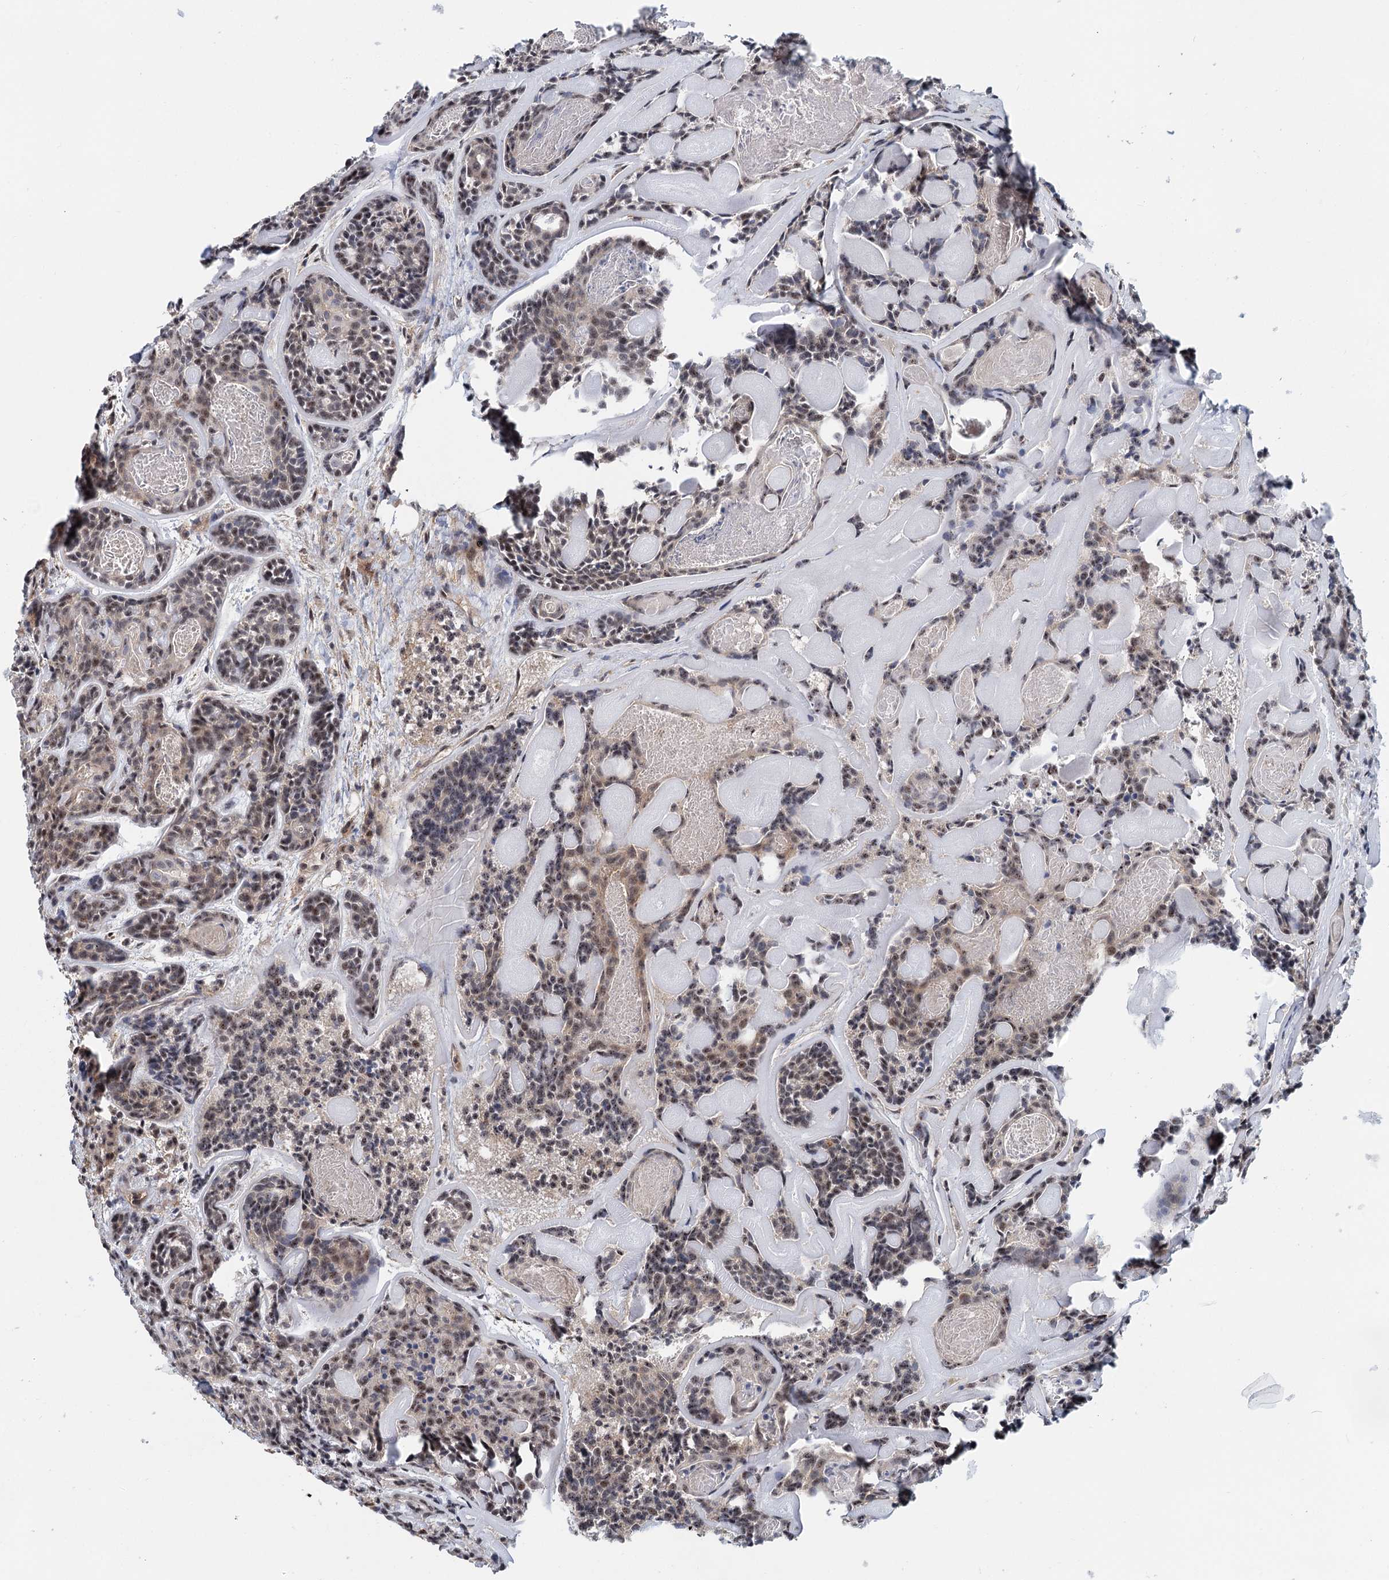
{"staining": {"intensity": "weak", "quantity": "25%-75%", "location": "nuclear"}, "tissue": "head and neck cancer", "cell_type": "Tumor cells", "image_type": "cancer", "snomed": [{"axis": "morphology", "description": "Adenocarcinoma, NOS"}, {"axis": "topography", "description": "Salivary gland"}, {"axis": "topography", "description": "Head-Neck"}], "caption": "Immunohistochemical staining of adenocarcinoma (head and neck) demonstrates low levels of weak nuclear protein staining in about 25%-75% of tumor cells.", "gene": "CDC42SE2", "patient": {"sex": "female", "age": 63}}